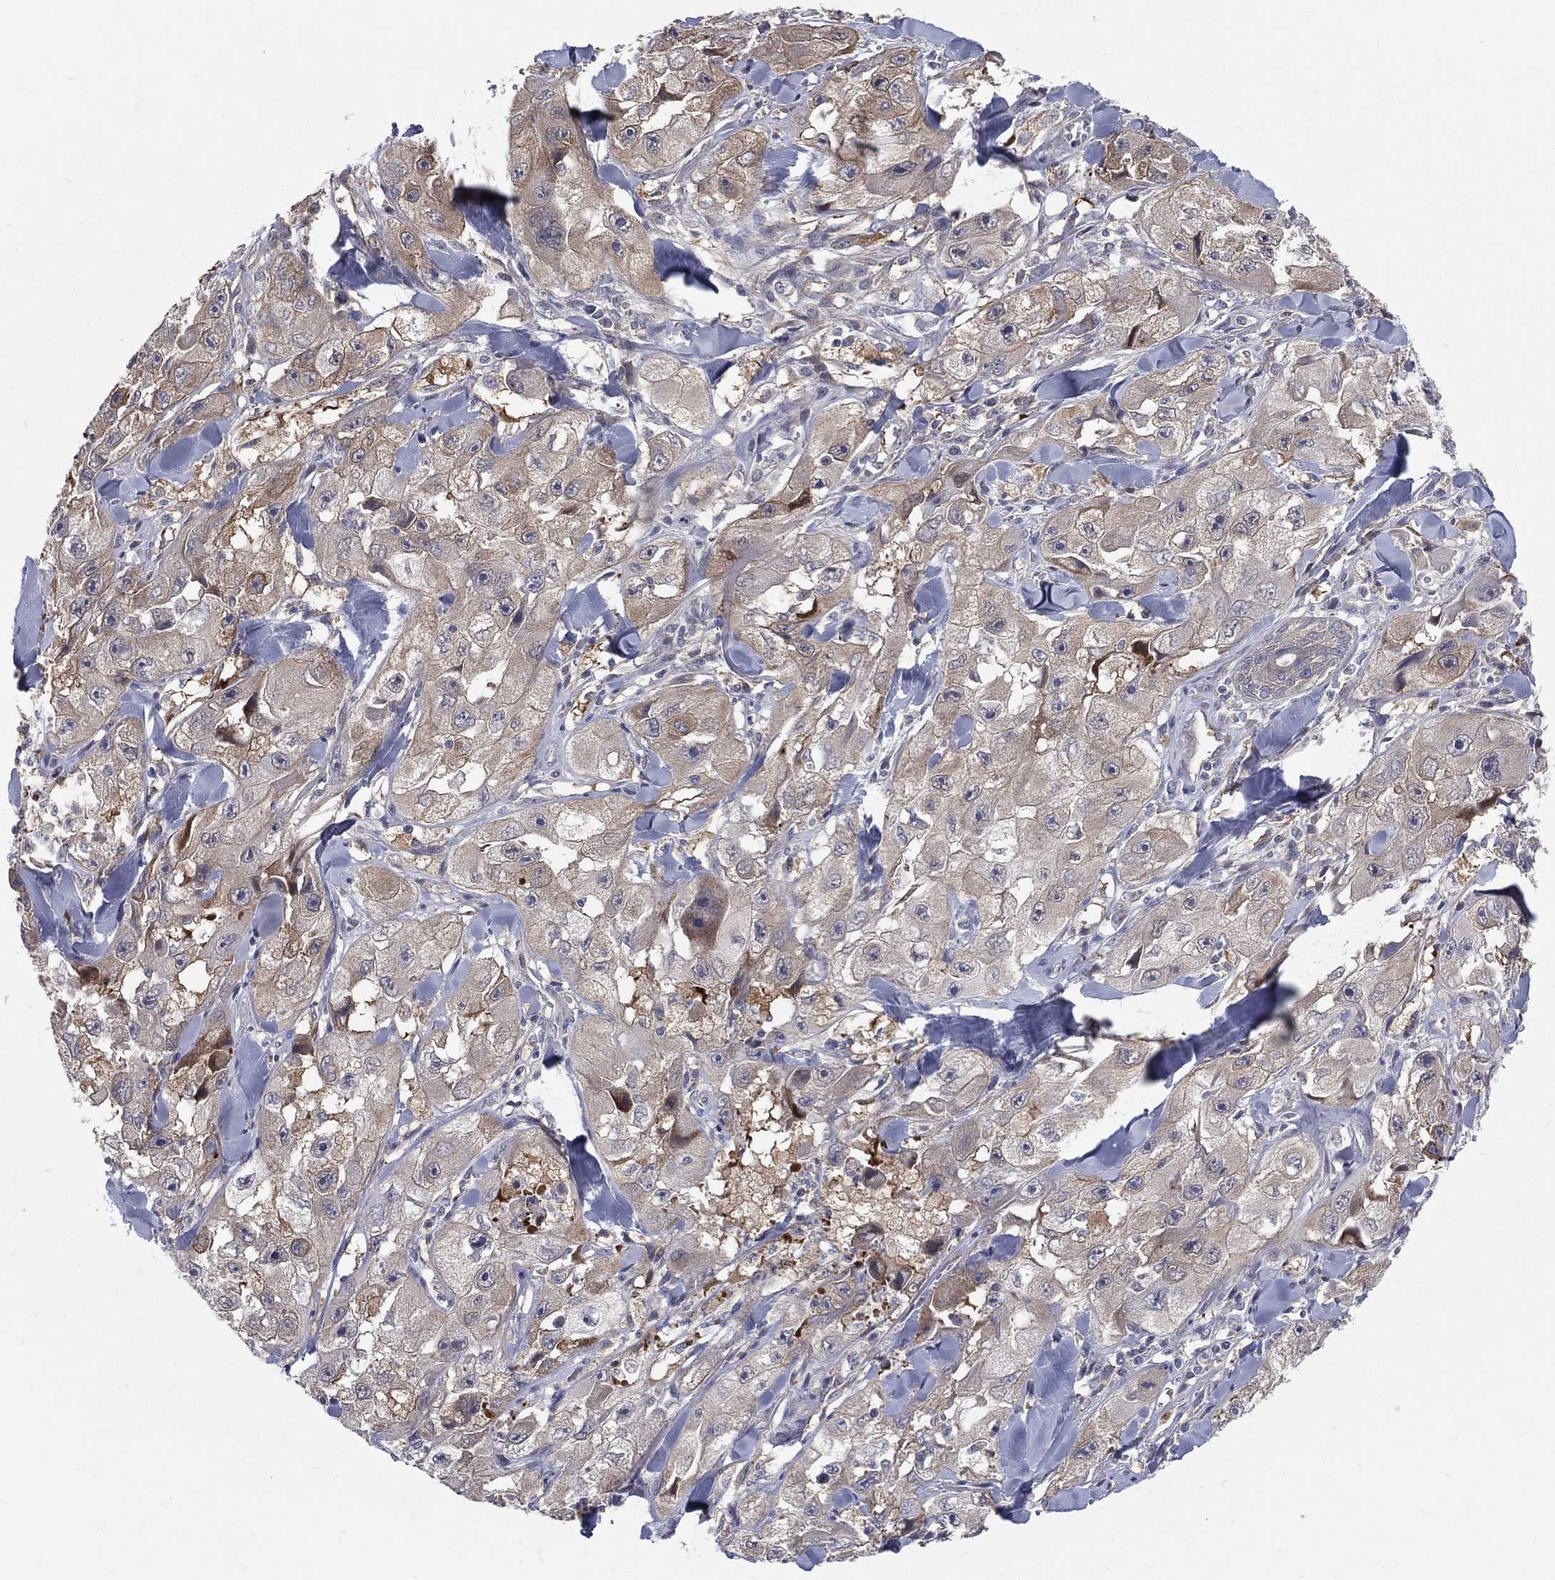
{"staining": {"intensity": "weak", "quantity": "25%-75%", "location": "cytoplasmic/membranous"}, "tissue": "skin cancer", "cell_type": "Tumor cells", "image_type": "cancer", "snomed": [{"axis": "morphology", "description": "Squamous cell carcinoma, NOS"}, {"axis": "topography", "description": "Skin"}, {"axis": "topography", "description": "Subcutis"}], "caption": "Squamous cell carcinoma (skin) stained for a protein exhibits weak cytoplasmic/membranous positivity in tumor cells. (Brightfield microscopy of DAB IHC at high magnification).", "gene": "POMZP3", "patient": {"sex": "male", "age": 73}}